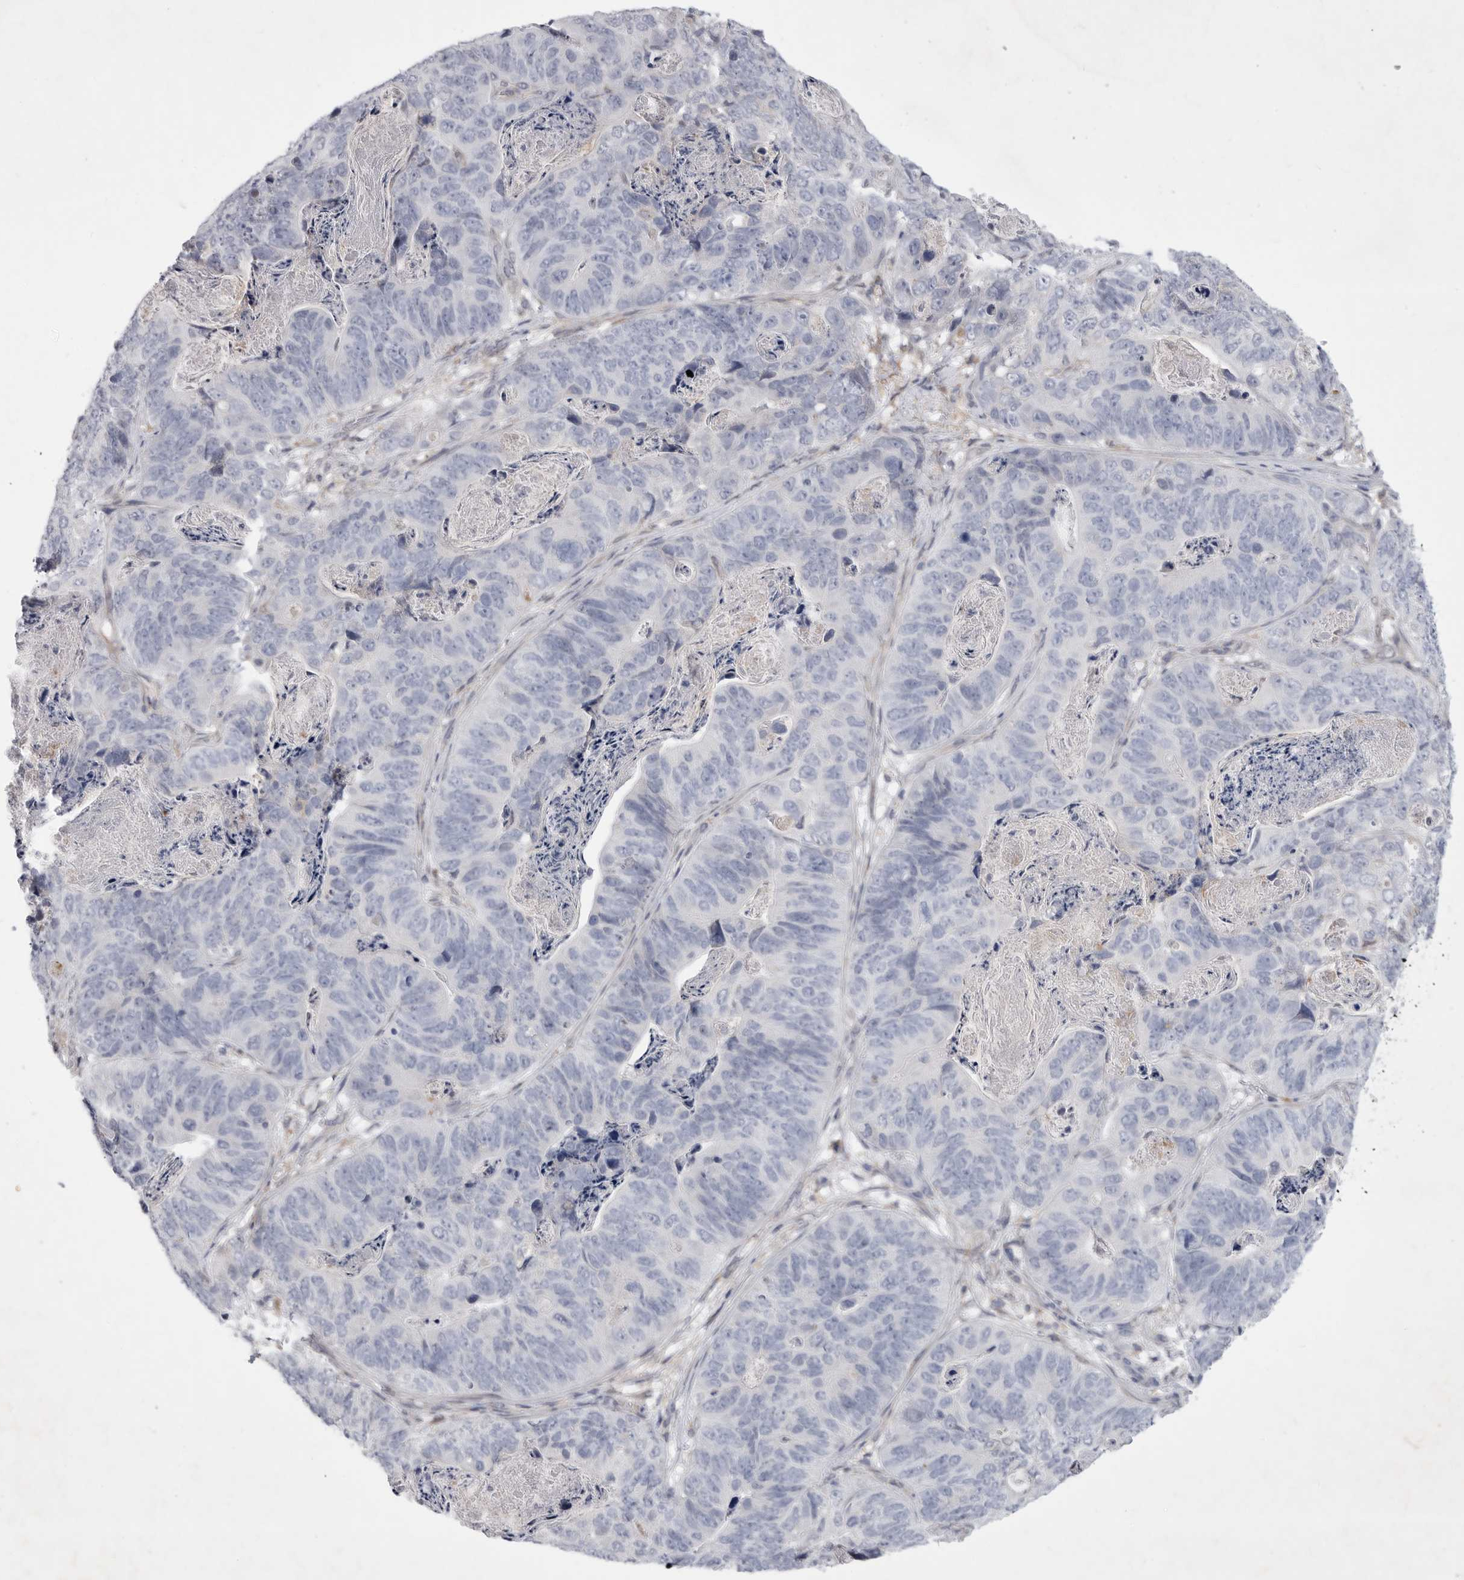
{"staining": {"intensity": "negative", "quantity": "none", "location": "none"}, "tissue": "stomach cancer", "cell_type": "Tumor cells", "image_type": "cancer", "snomed": [{"axis": "morphology", "description": "Normal tissue, NOS"}, {"axis": "morphology", "description": "Adenocarcinoma, NOS"}, {"axis": "topography", "description": "Stomach"}], "caption": "This is an IHC micrograph of stomach cancer (adenocarcinoma). There is no positivity in tumor cells.", "gene": "SIGLEC10", "patient": {"sex": "female", "age": 89}}